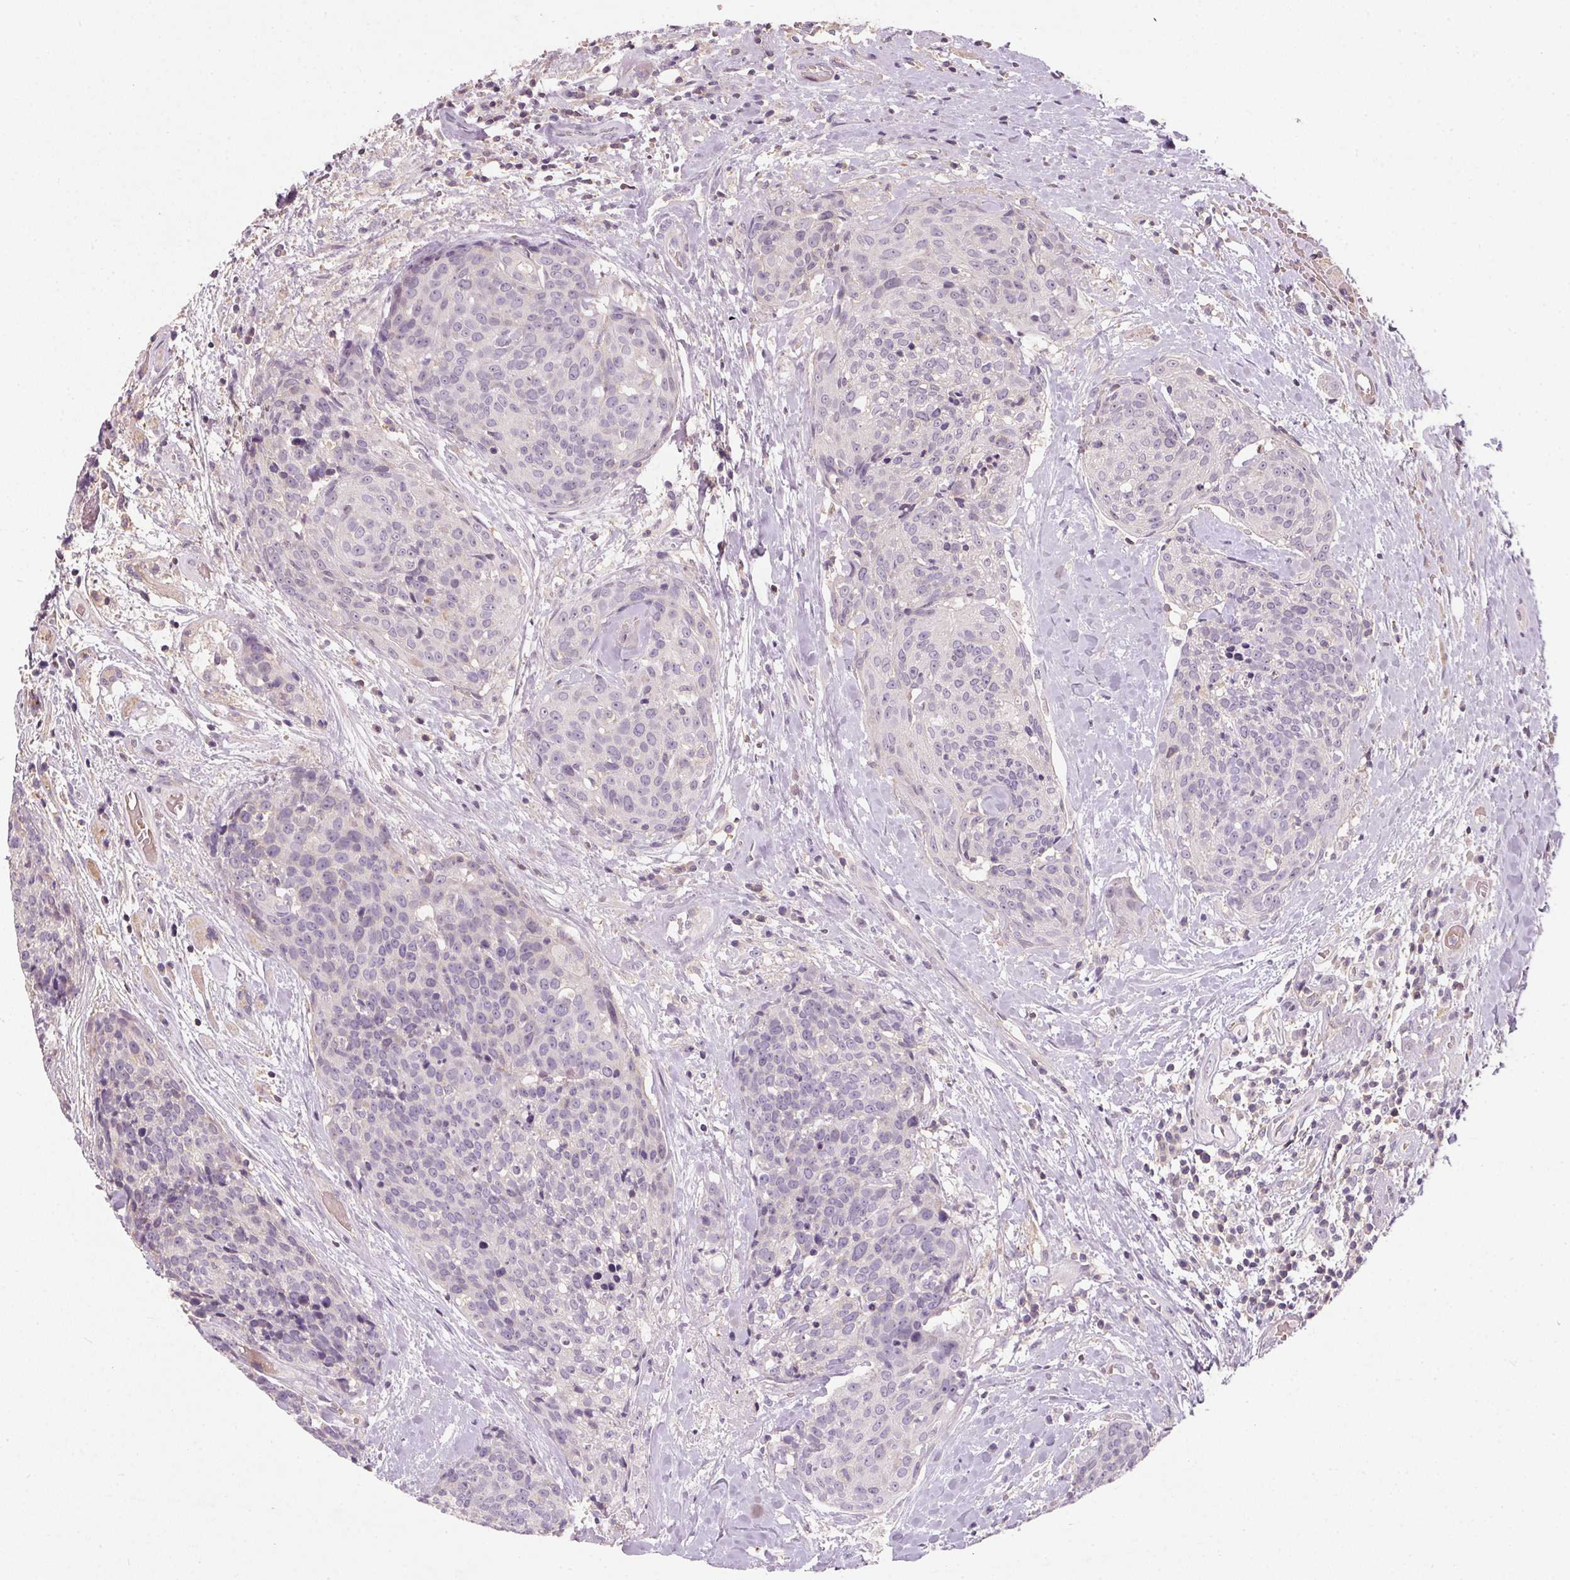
{"staining": {"intensity": "negative", "quantity": "none", "location": "none"}, "tissue": "head and neck cancer", "cell_type": "Tumor cells", "image_type": "cancer", "snomed": [{"axis": "morphology", "description": "Squamous cell carcinoma, NOS"}, {"axis": "topography", "description": "Oral tissue"}, {"axis": "topography", "description": "Head-Neck"}], "caption": "There is no significant expression in tumor cells of head and neck squamous cell carcinoma. (DAB (3,3'-diaminobenzidine) IHC visualized using brightfield microscopy, high magnification).", "gene": "KCNK15", "patient": {"sex": "male", "age": 64}}